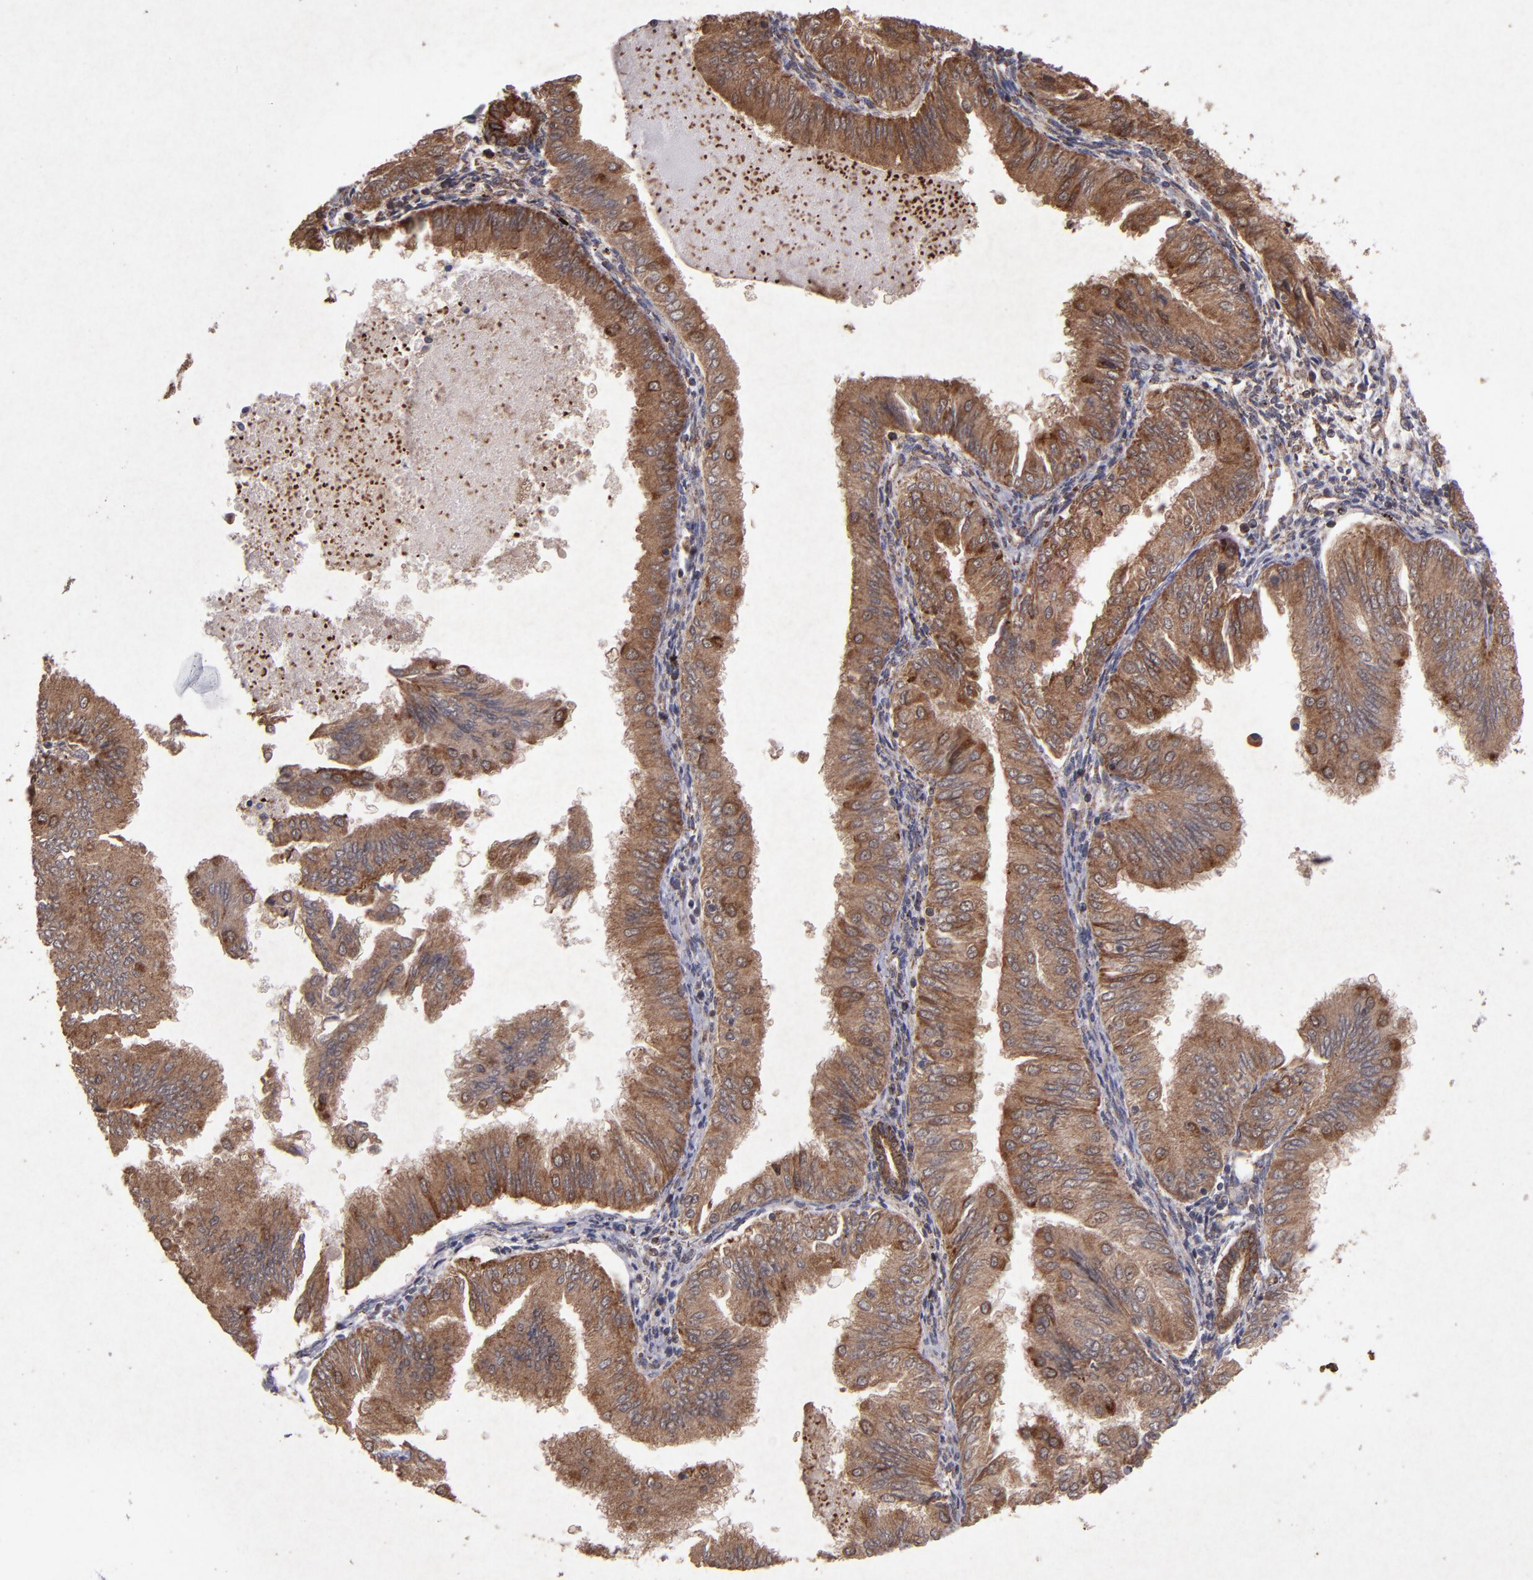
{"staining": {"intensity": "moderate", "quantity": ">75%", "location": "cytoplasmic/membranous"}, "tissue": "endometrial cancer", "cell_type": "Tumor cells", "image_type": "cancer", "snomed": [{"axis": "morphology", "description": "Adenocarcinoma, NOS"}, {"axis": "topography", "description": "Endometrium"}], "caption": "Immunohistochemical staining of adenocarcinoma (endometrial) reveals moderate cytoplasmic/membranous protein staining in about >75% of tumor cells.", "gene": "TIMM9", "patient": {"sex": "female", "age": 53}}